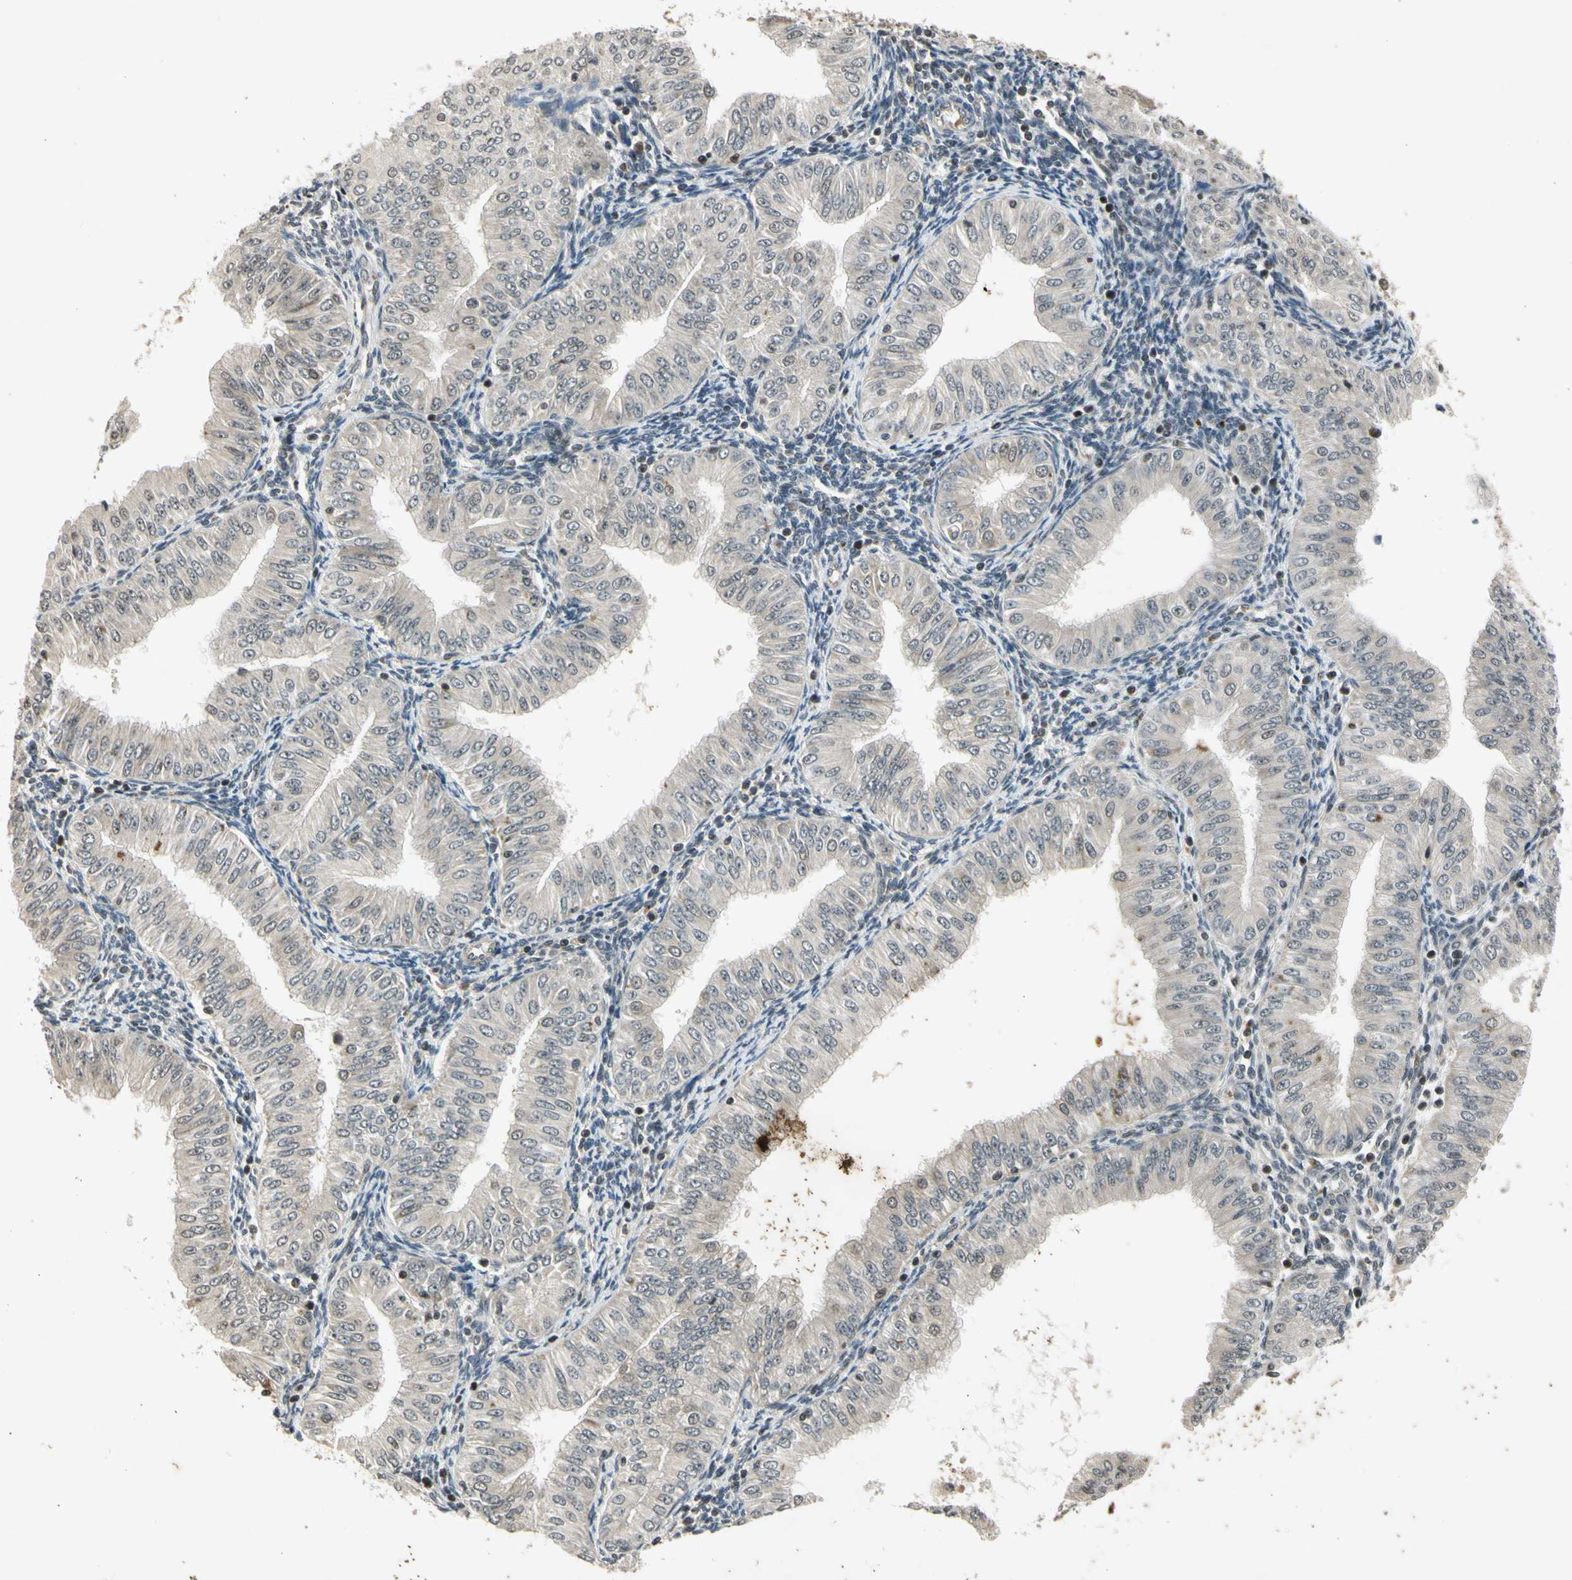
{"staining": {"intensity": "weak", "quantity": "<25%", "location": "cytoplasmic/membranous"}, "tissue": "endometrial cancer", "cell_type": "Tumor cells", "image_type": "cancer", "snomed": [{"axis": "morphology", "description": "Normal tissue, NOS"}, {"axis": "morphology", "description": "Adenocarcinoma, NOS"}, {"axis": "topography", "description": "Endometrium"}], "caption": "This is an IHC histopathology image of human endometrial adenocarcinoma. There is no positivity in tumor cells.", "gene": "EFNB2", "patient": {"sex": "female", "age": 53}}